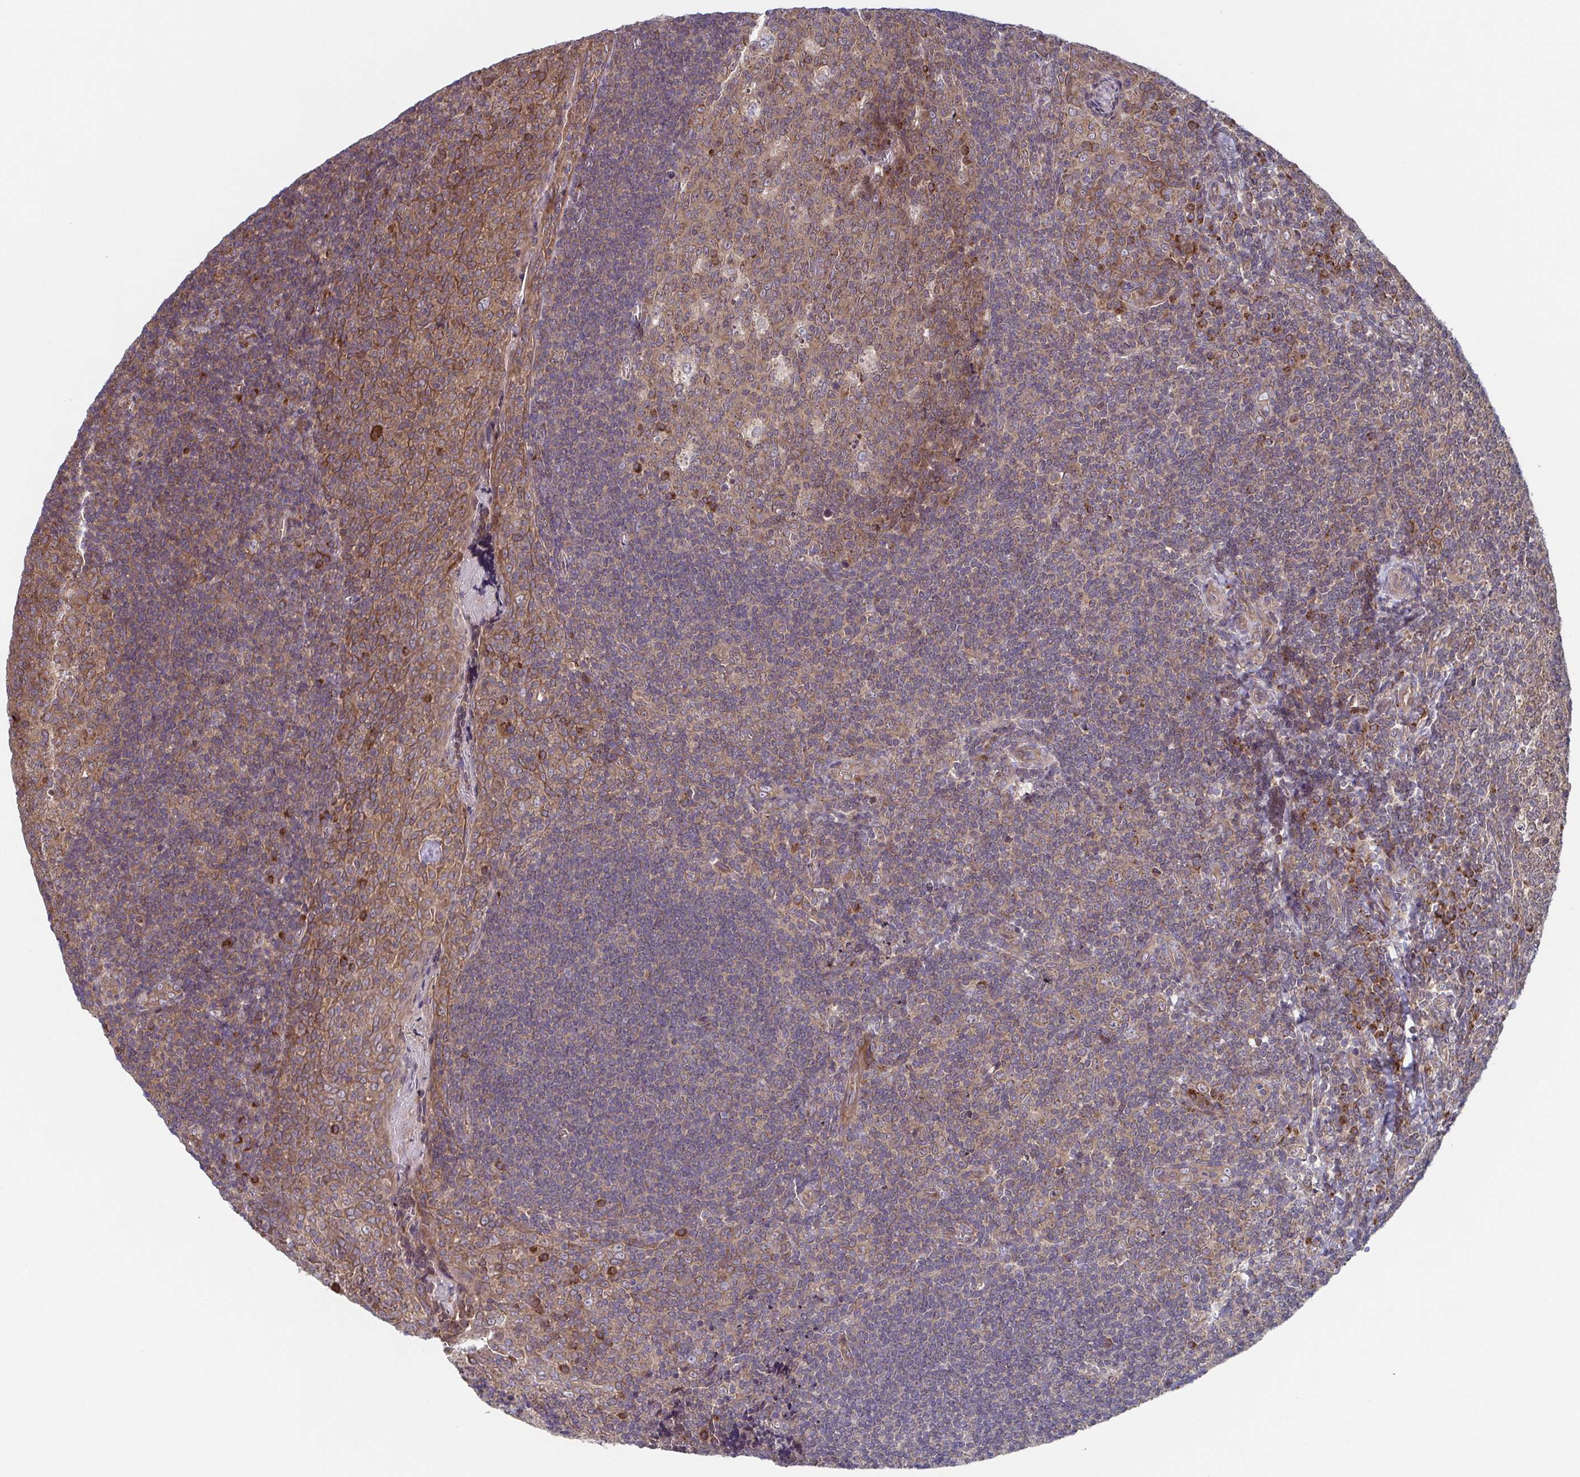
{"staining": {"intensity": "moderate", "quantity": ">75%", "location": "cytoplasmic/membranous"}, "tissue": "tonsil", "cell_type": "Germinal center cells", "image_type": "normal", "snomed": [{"axis": "morphology", "description": "Normal tissue, NOS"}, {"axis": "morphology", "description": "Inflammation, NOS"}, {"axis": "topography", "description": "Tonsil"}], "caption": "This micrograph shows normal tonsil stained with immunohistochemistry (IHC) to label a protein in brown. The cytoplasmic/membranous of germinal center cells show moderate positivity for the protein. Nuclei are counter-stained blue.", "gene": "COPB1", "patient": {"sex": "female", "age": 31}}